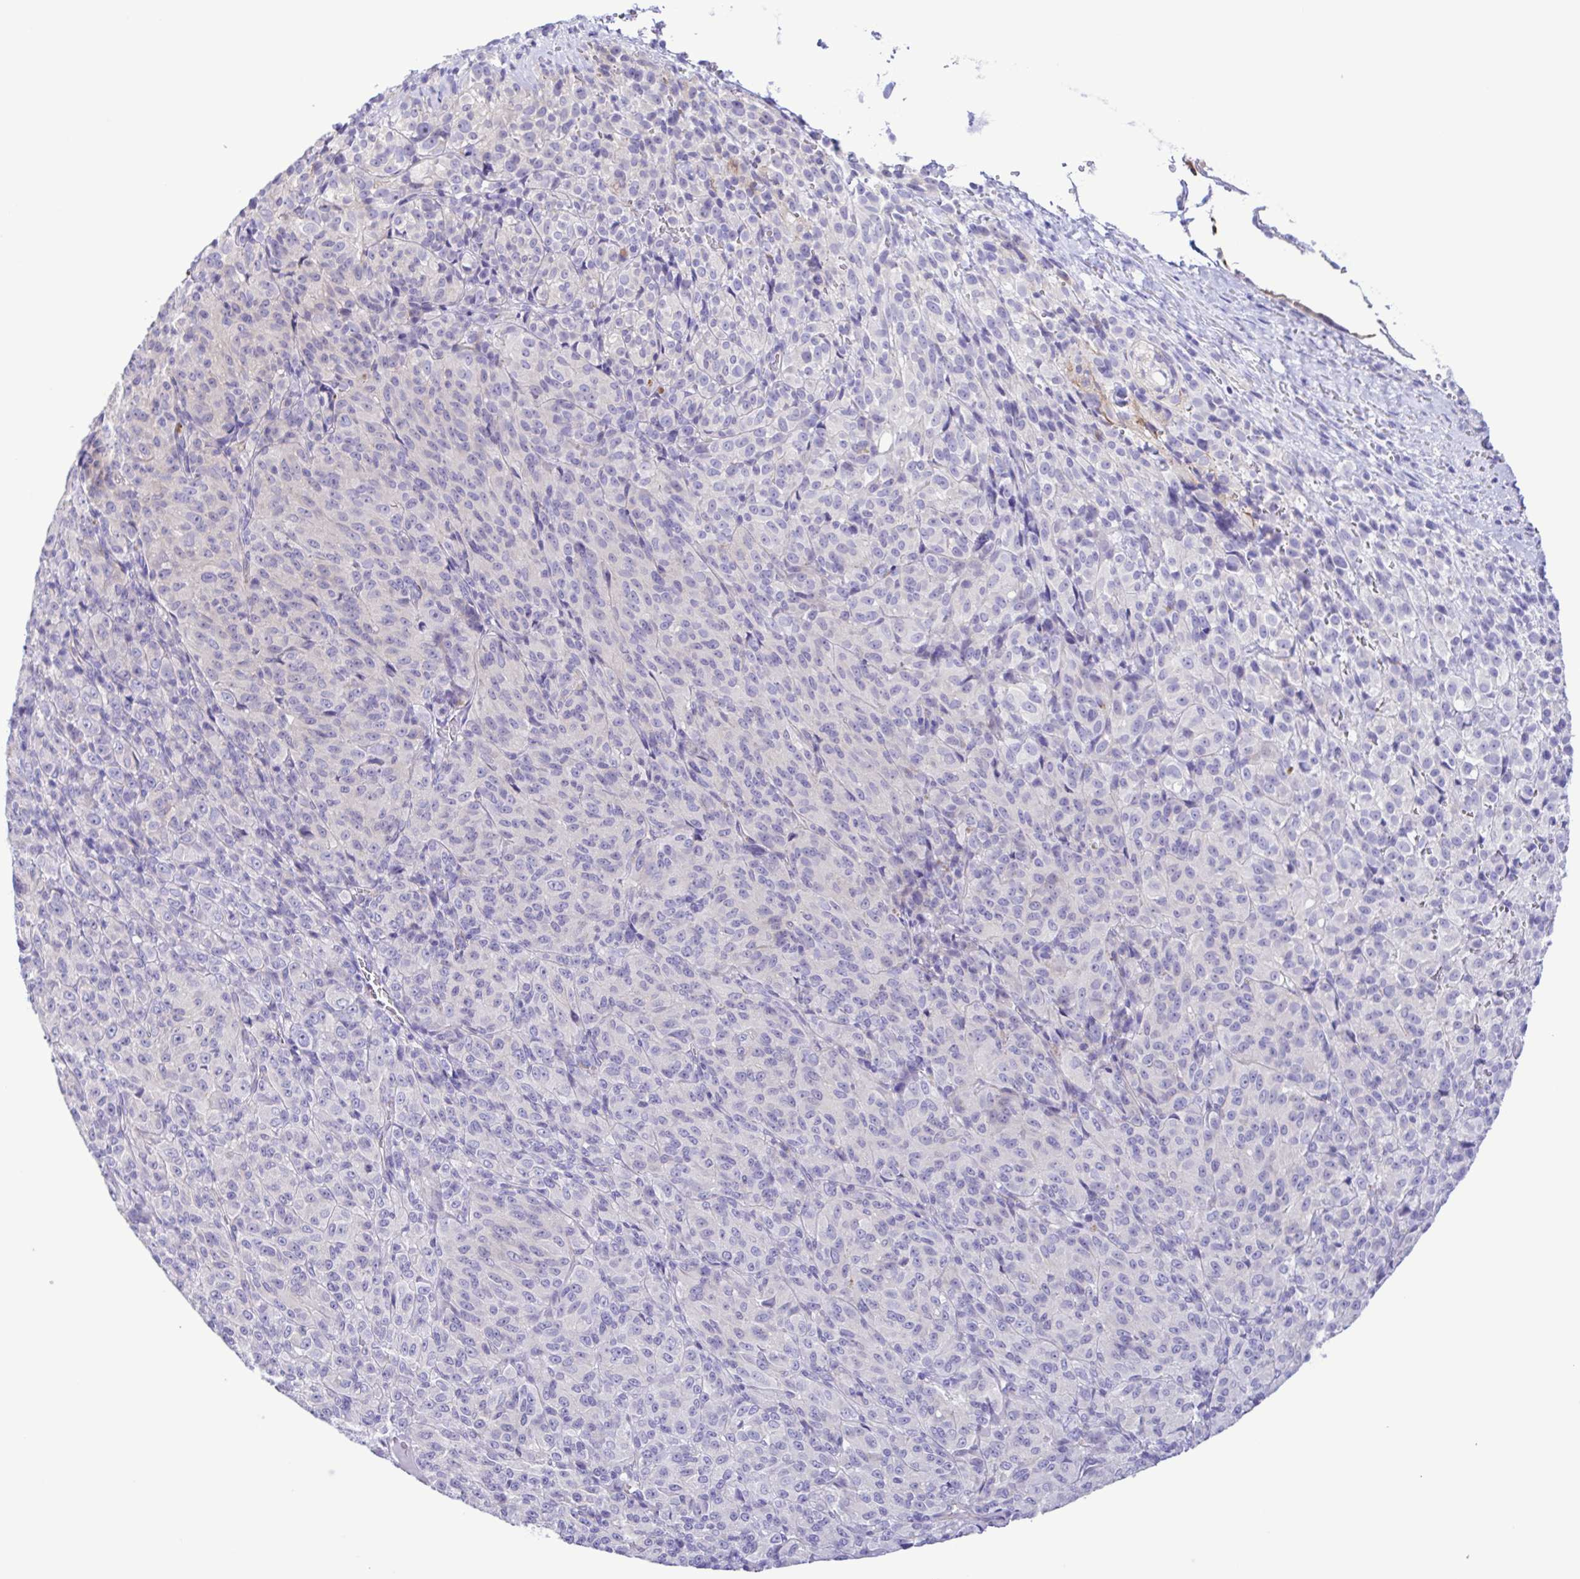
{"staining": {"intensity": "negative", "quantity": "none", "location": "none"}, "tissue": "melanoma", "cell_type": "Tumor cells", "image_type": "cancer", "snomed": [{"axis": "morphology", "description": "Malignant melanoma, Metastatic site"}, {"axis": "topography", "description": "Brain"}], "caption": "Tumor cells show no significant protein staining in malignant melanoma (metastatic site).", "gene": "CYP11A1", "patient": {"sex": "female", "age": 56}}